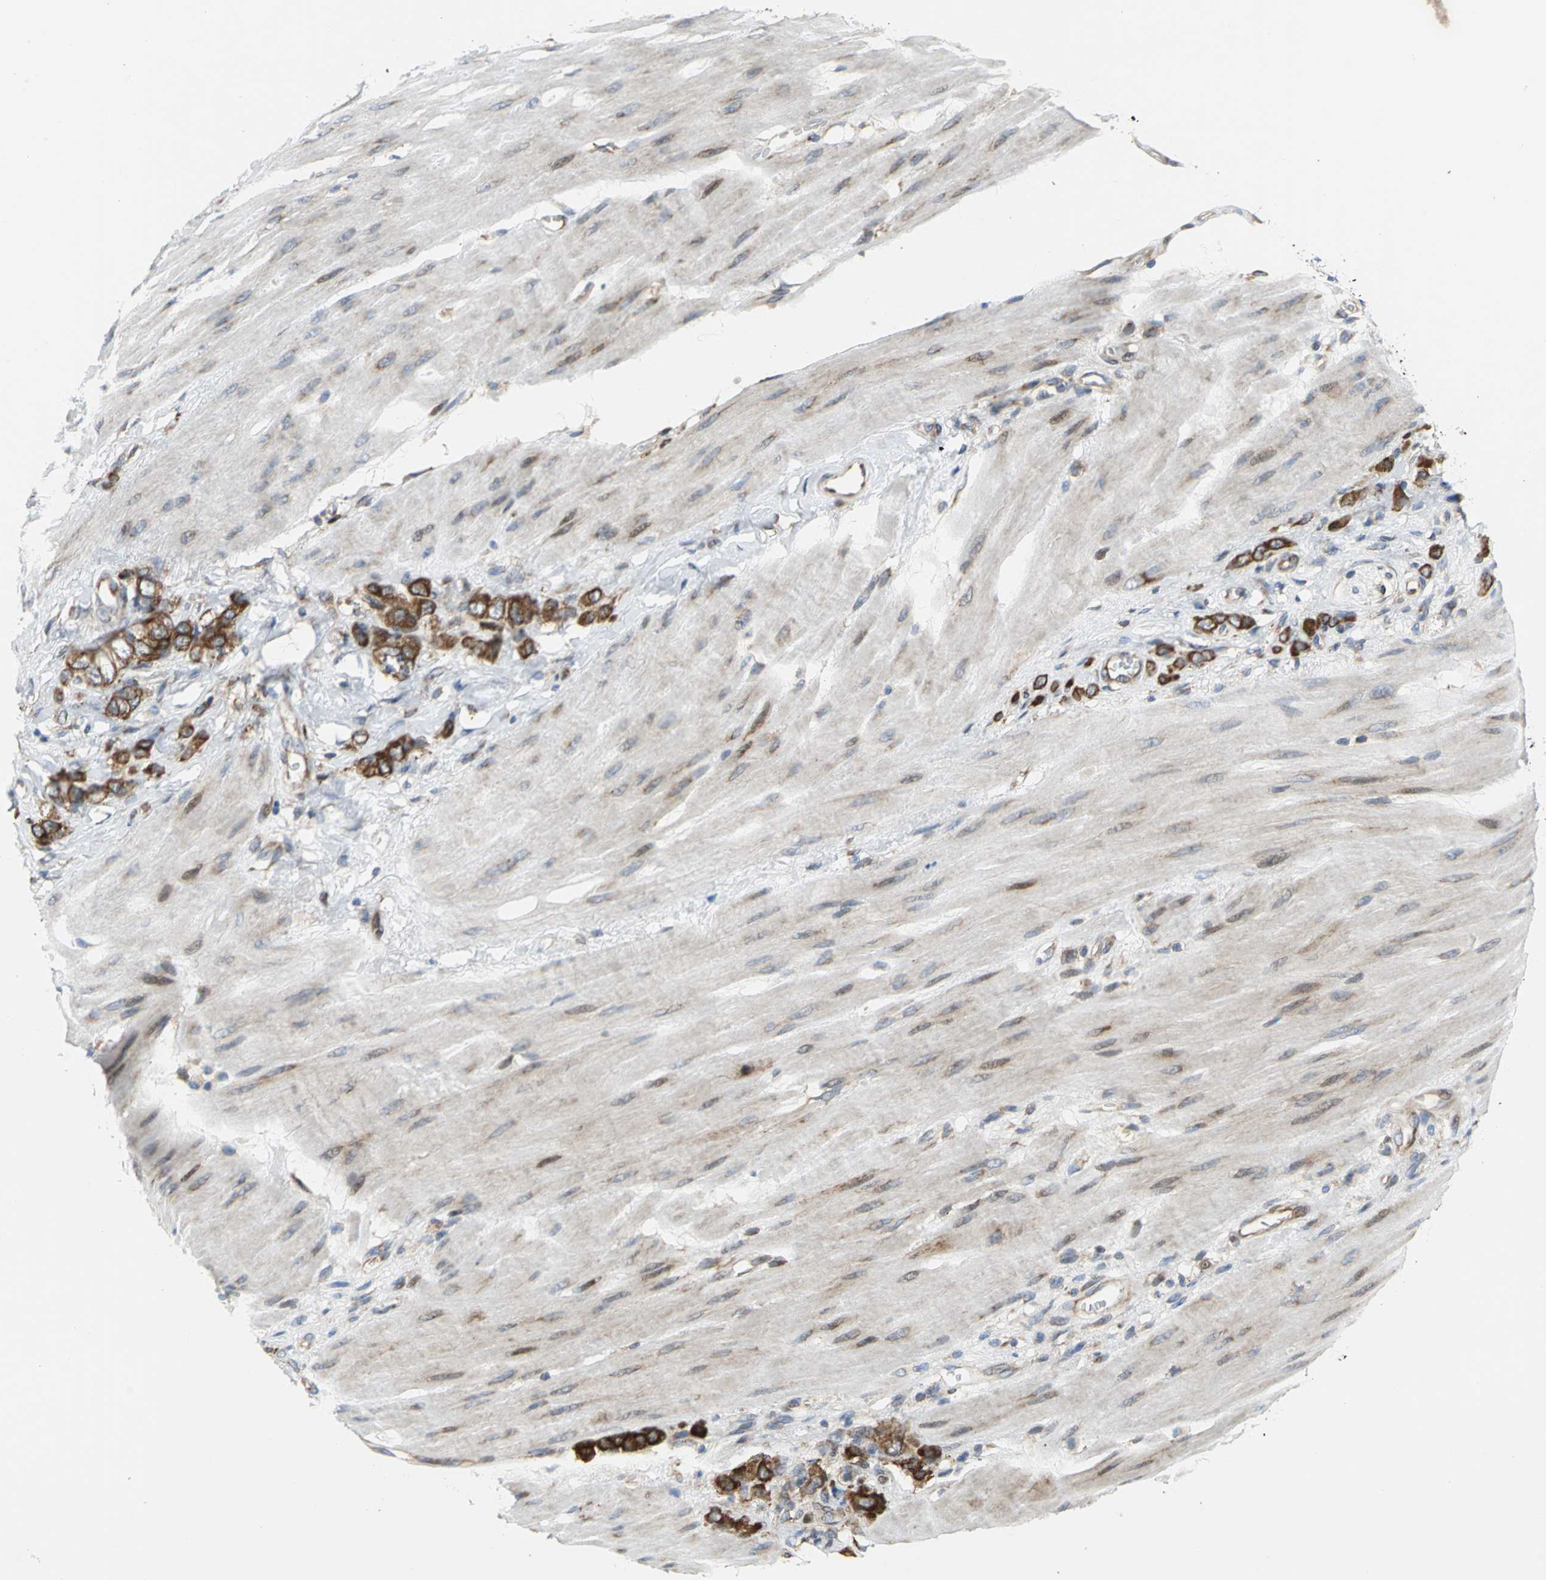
{"staining": {"intensity": "strong", "quantity": ">75%", "location": "cytoplasmic/membranous"}, "tissue": "stomach cancer", "cell_type": "Tumor cells", "image_type": "cancer", "snomed": [{"axis": "morphology", "description": "Adenocarcinoma, NOS"}, {"axis": "topography", "description": "Stomach"}], "caption": "High-power microscopy captured an immunohistochemistry image of adenocarcinoma (stomach), revealing strong cytoplasmic/membranous positivity in approximately >75% of tumor cells.", "gene": "YBX1", "patient": {"sex": "male", "age": 82}}